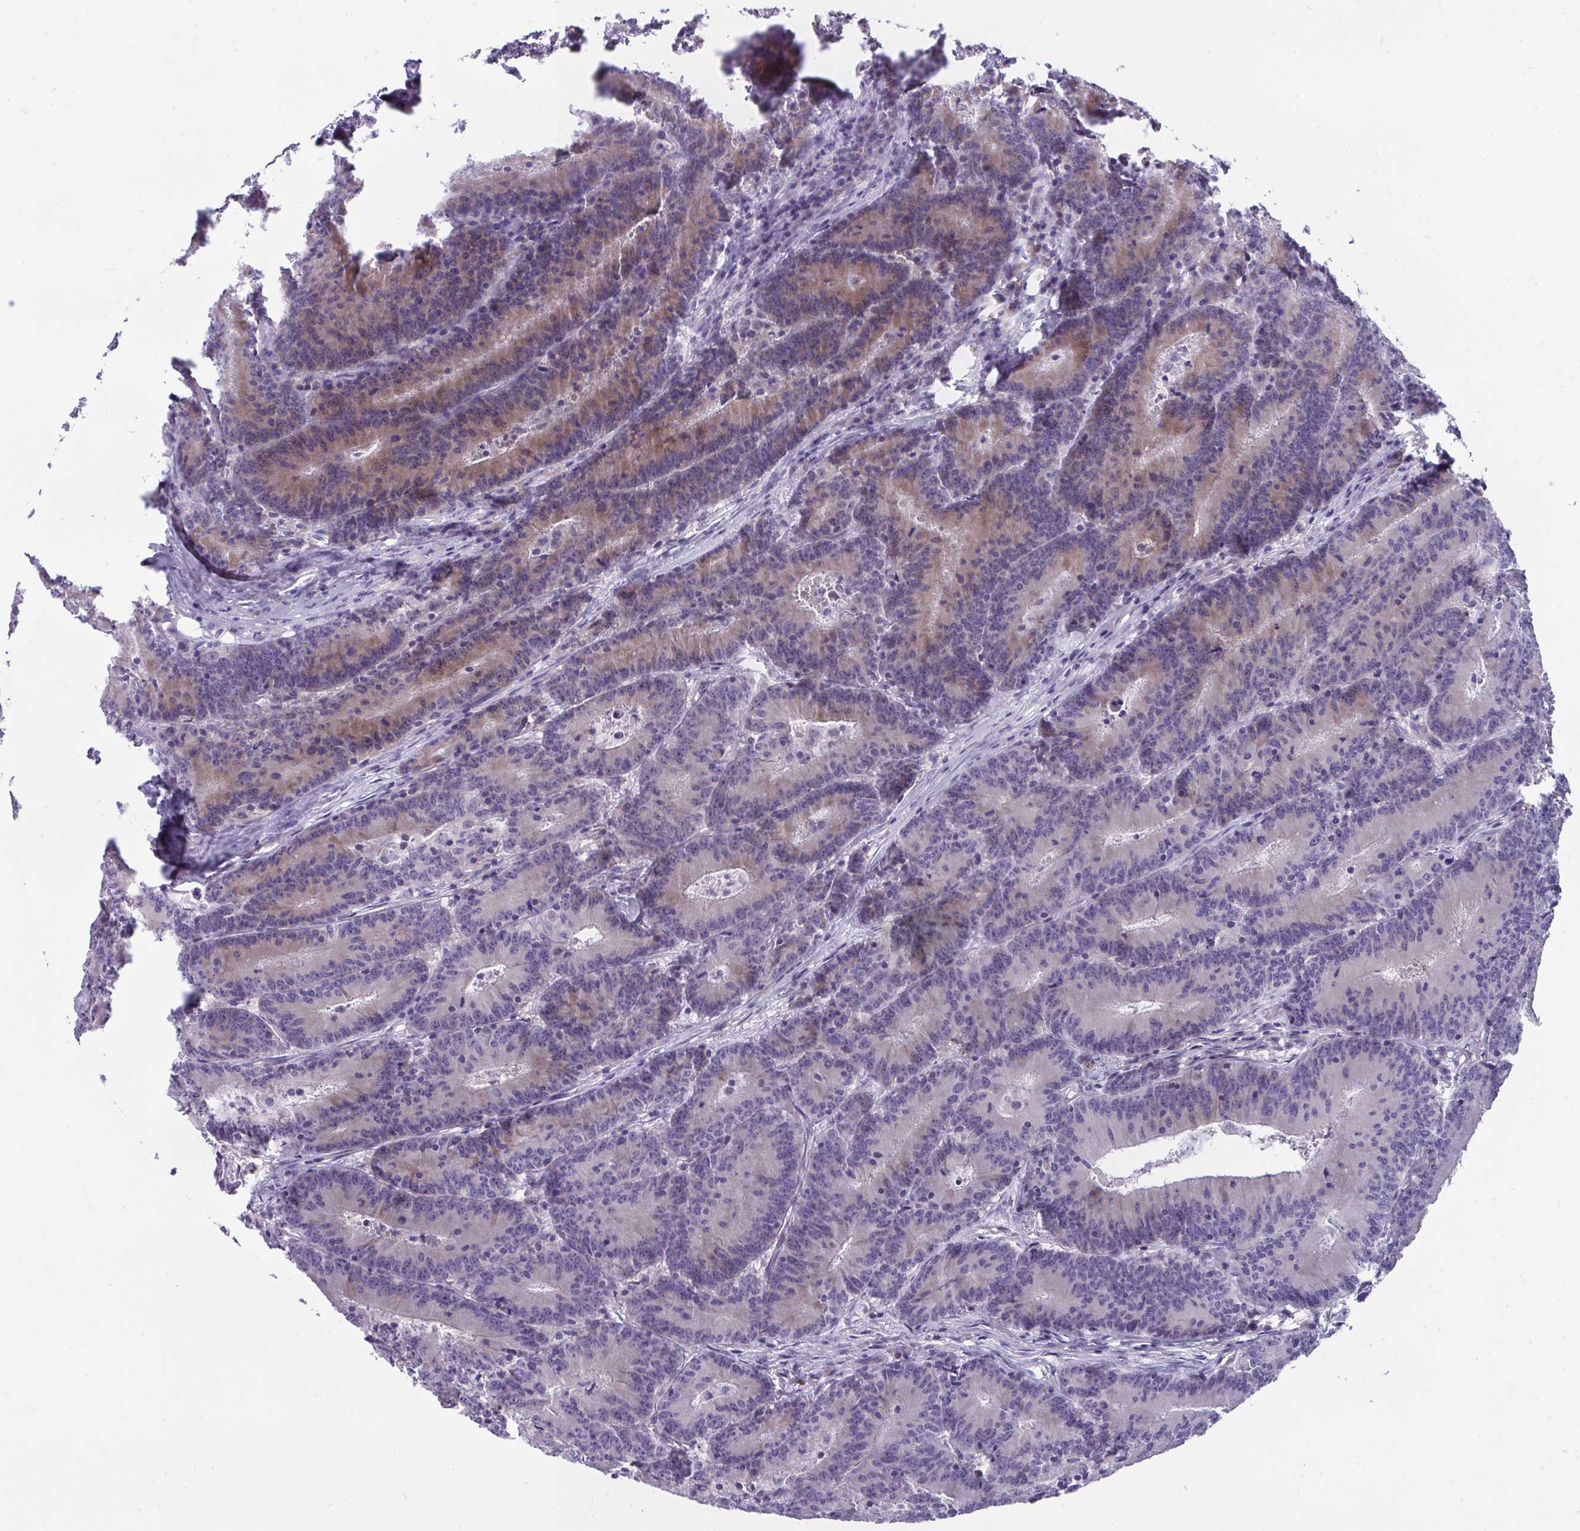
{"staining": {"intensity": "weak", "quantity": "25%-75%", "location": "cytoplasmic/membranous"}, "tissue": "colorectal cancer", "cell_type": "Tumor cells", "image_type": "cancer", "snomed": [{"axis": "morphology", "description": "Adenocarcinoma, NOS"}, {"axis": "topography", "description": "Colon"}], "caption": "DAB (3,3'-diaminobenzidine) immunohistochemical staining of human adenocarcinoma (colorectal) exhibits weak cytoplasmic/membranous protein positivity in about 25%-75% of tumor cells.", "gene": "PIGZ", "patient": {"sex": "female", "age": 78}}